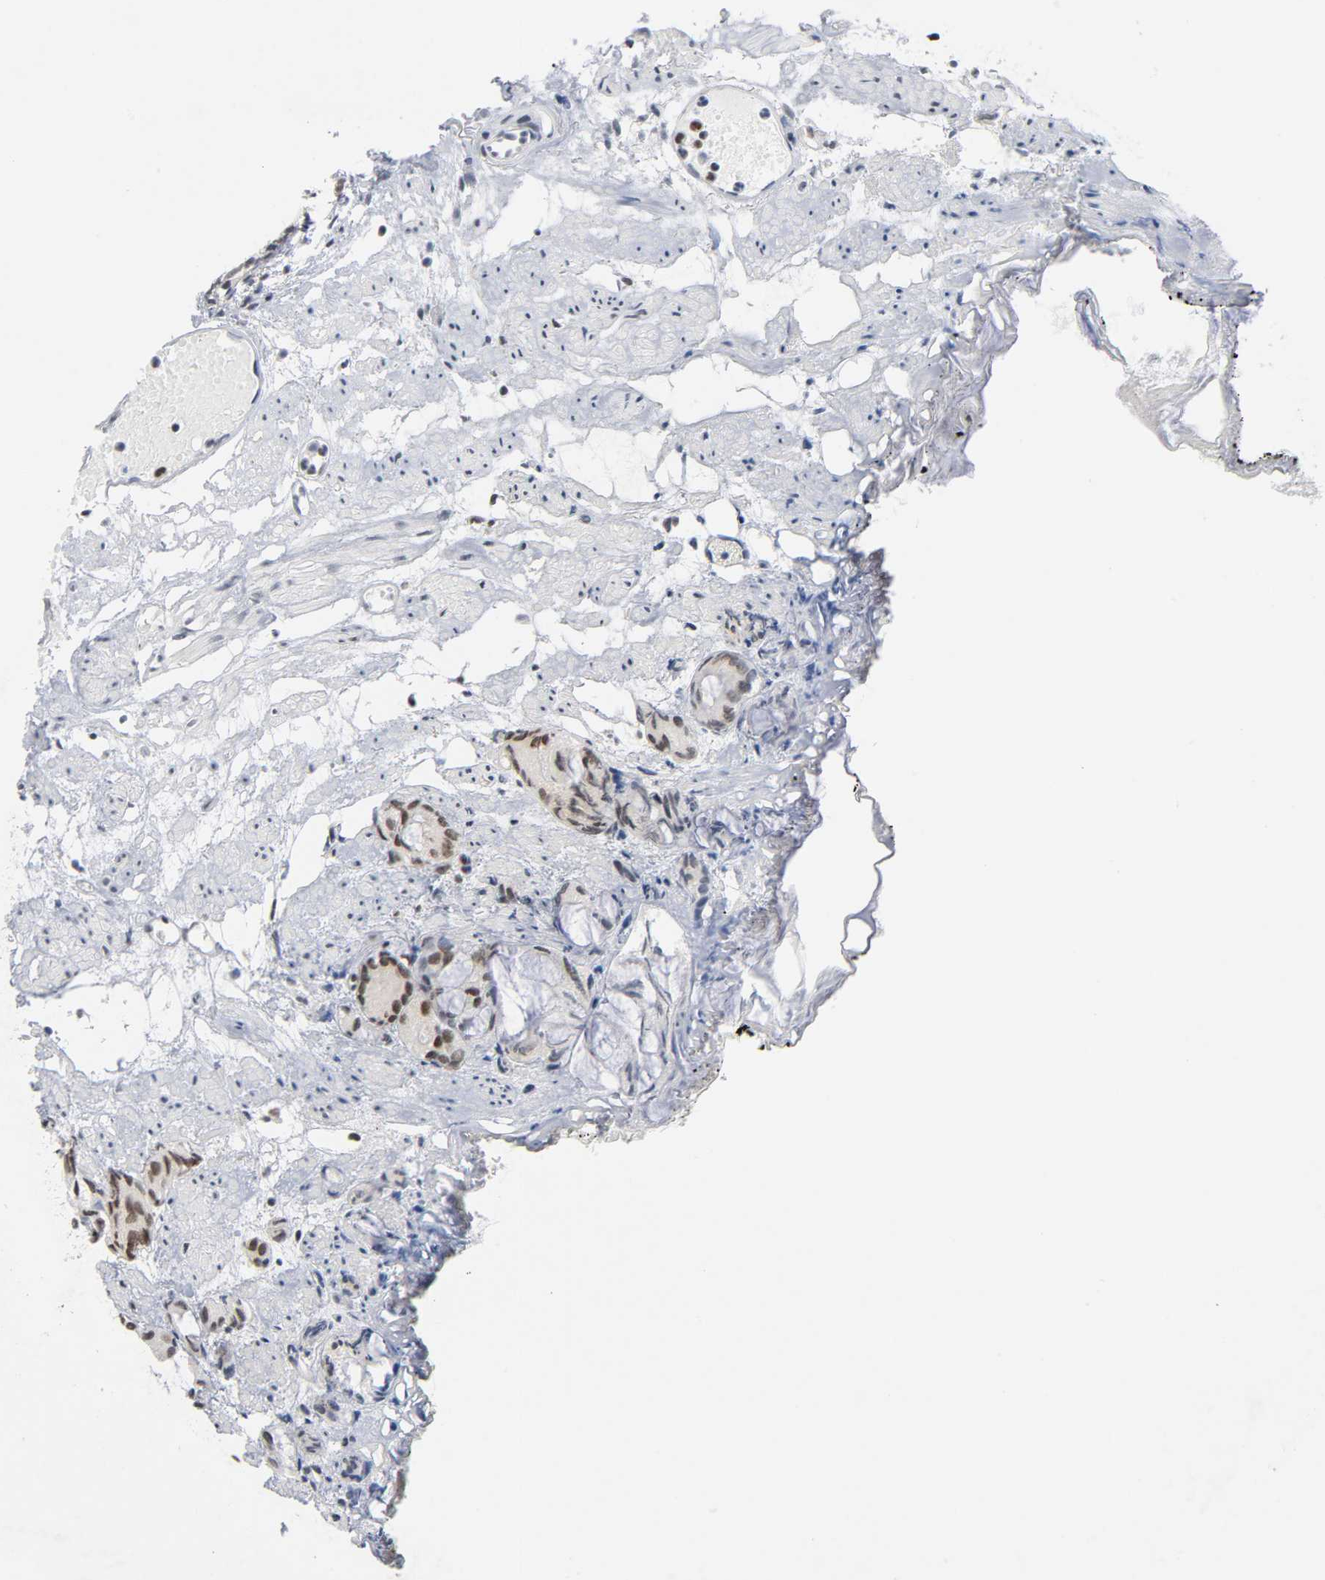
{"staining": {"intensity": "moderate", "quantity": ">75%", "location": "nuclear"}, "tissue": "prostate cancer", "cell_type": "Tumor cells", "image_type": "cancer", "snomed": [{"axis": "morphology", "description": "Adenocarcinoma, High grade"}, {"axis": "topography", "description": "Prostate"}], "caption": "High-magnification brightfield microscopy of prostate adenocarcinoma (high-grade) stained with DAB (3,3'-diaminobenzidine) (brown) and counterstained with hematoxylin (blue). tumor cells exhibit moderate nuclear staining is present in approximately>75% of cells. Using DAB (brown) and hematoxylin (blue) stains, captured at high magnification using brightfield microscopy.", "gene": "CSTF2", "patient": {"sex": "male", "age": 85}}